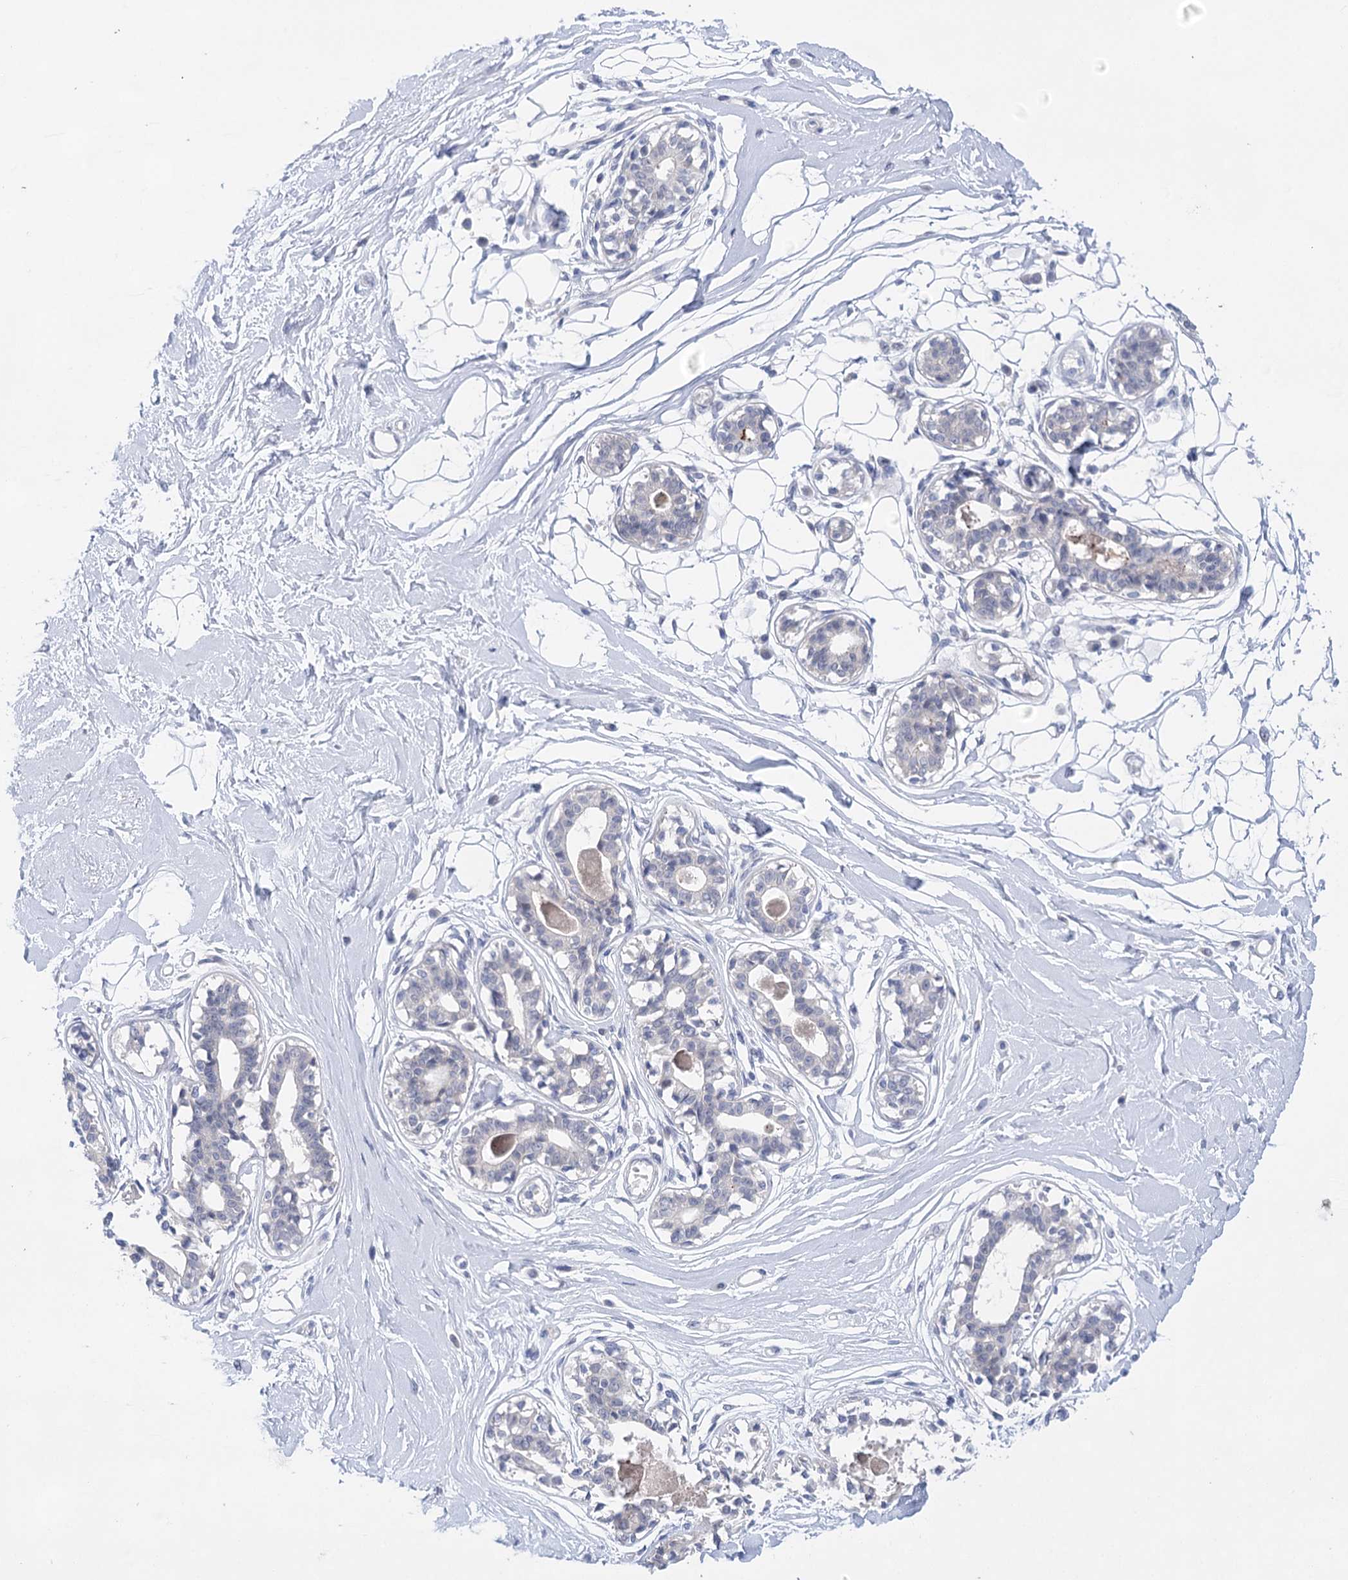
{"staining": {"intensity": "negative", "quantity": "none", "location": "none"}, "tissue": "breast", "cell_type": "Adipocytes", "image_type": "normal", "snomed": [{"axis": "morphology", "description": "Normal tissue, NOS"}, {"axis": "topography", "description": "Breast"}], "caption": "High power microscopy photomicrograph of an immunohistochemistry (IHC) histopathology image of unremarkable breast, revealing no significant staining in adipocytes.", "gene": "LALBA", "patient": {"sex": "female", "age": 45}}